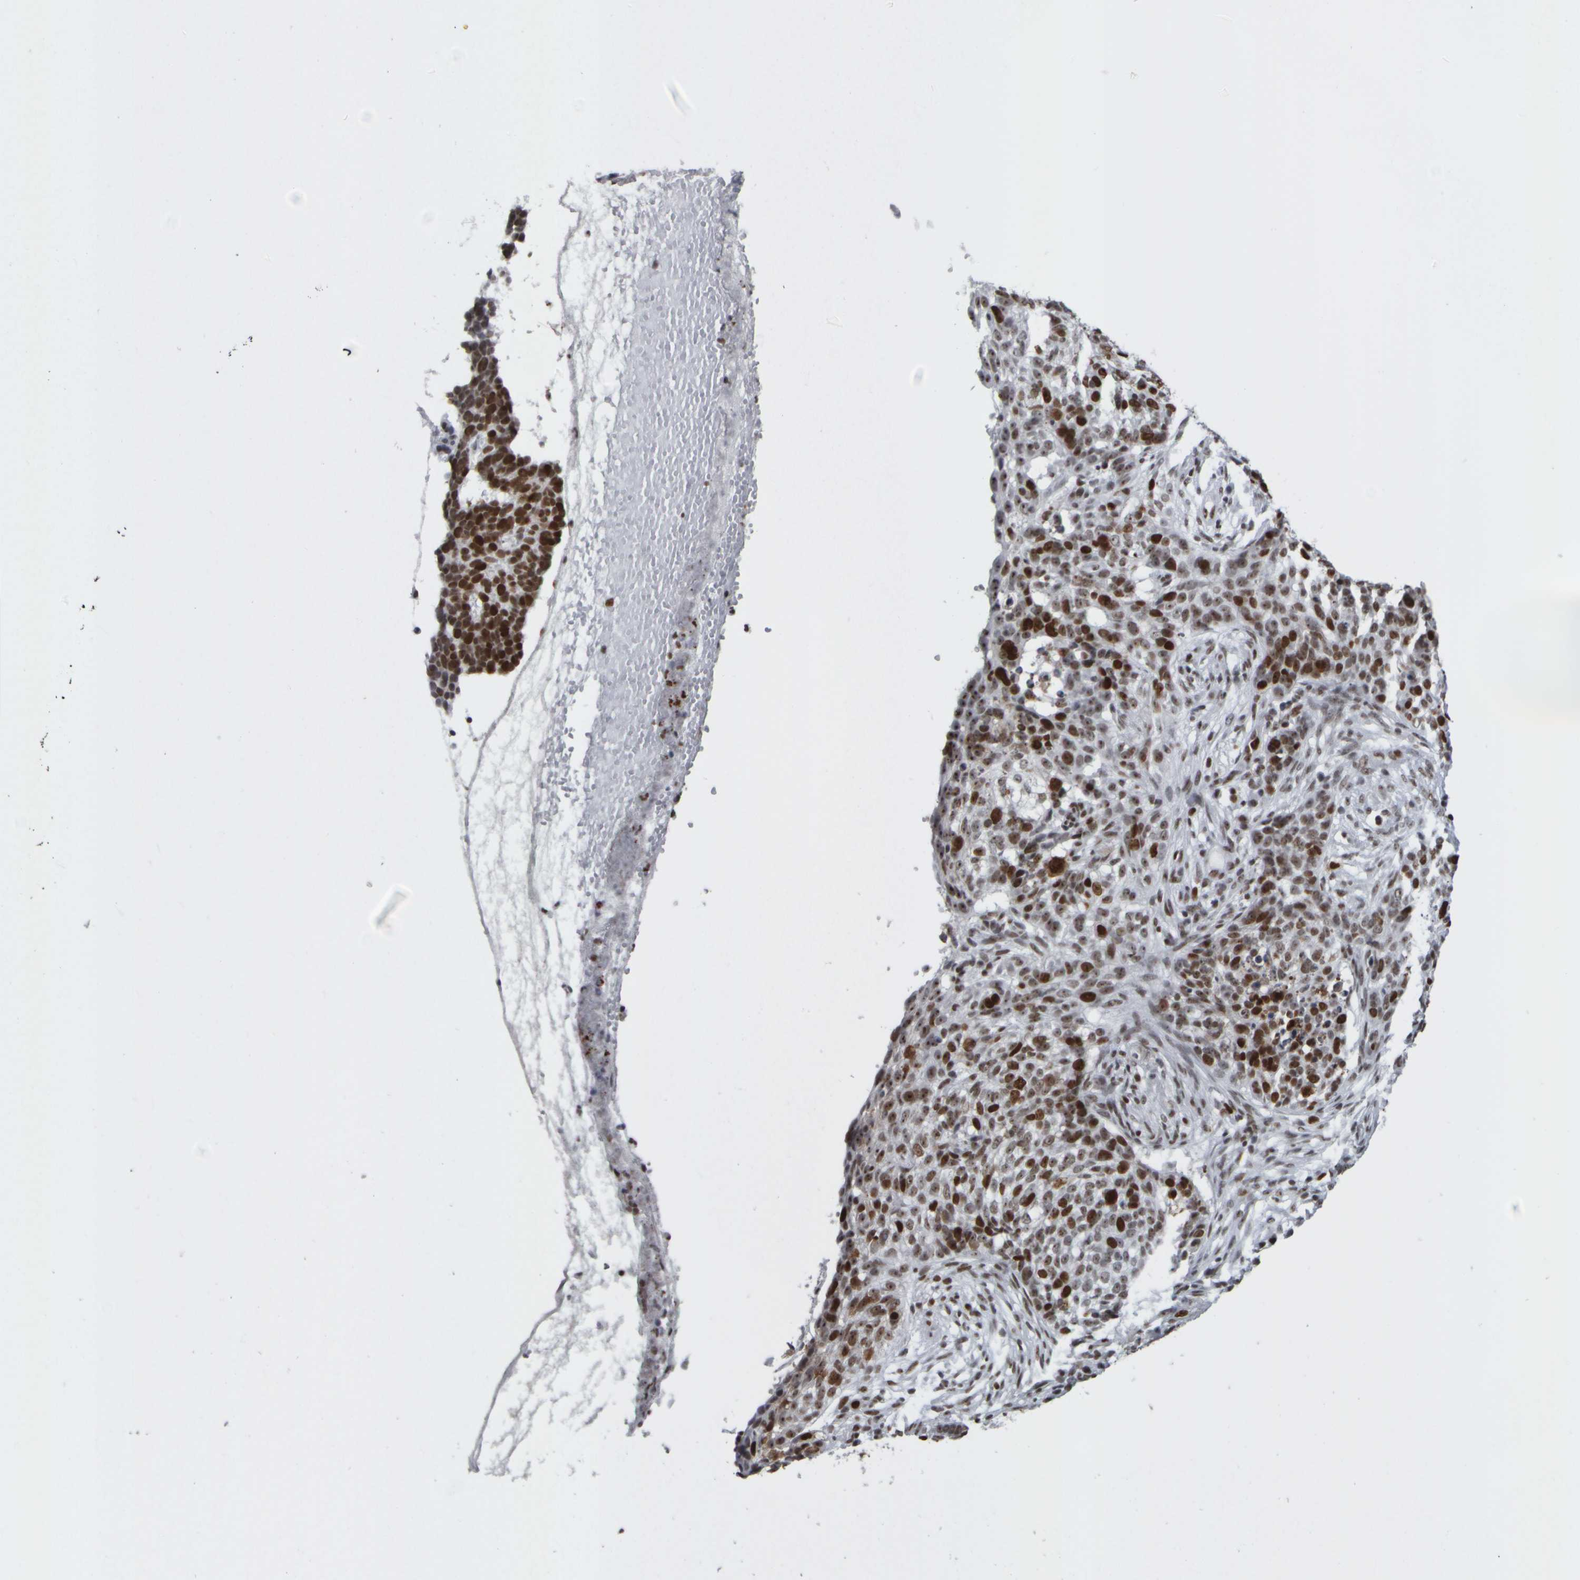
{"staining": {"intensity": "strong", "quantity": ">75%", "location": "nuclear"}, "tissue": "skin cancer", "cell_type": "Tumor cells", "image_type": "cancer", "snomed": [{"axis": "morphology", "description": "Basal cell carcinoma"}, {"axis": "topography", "description": "Skin"}], "caption": "Protein positivity by immunohistochemistry demonstrates strong nuclear positivity in approximately >75% of tumor cells in basal cell carcinoma (skin).", "gene": "TOP2B", "patient": {"sex": "male", "age": 85}}